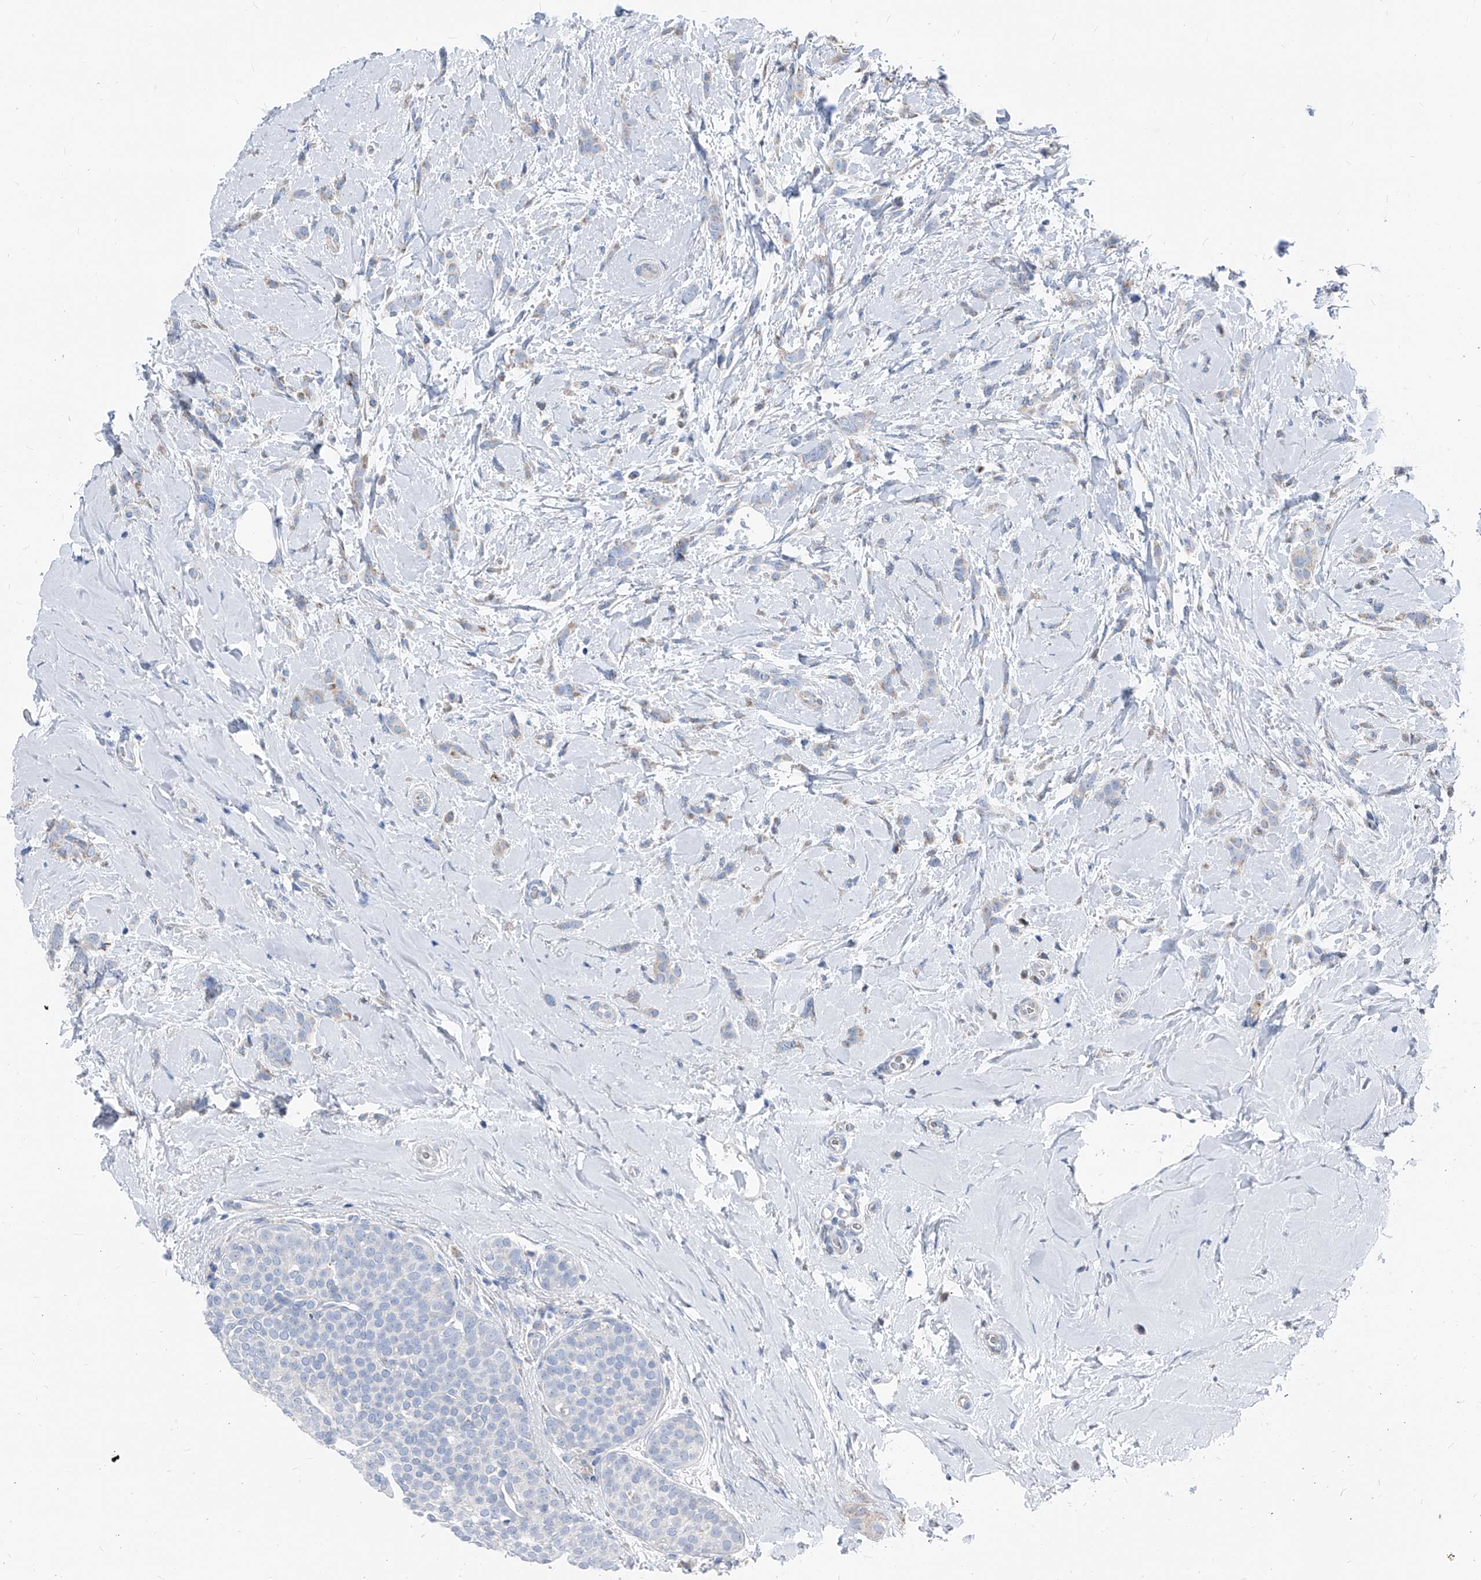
{"staining": {"intensity": "weak", "quantity": "<25%", "location": "cytoplasmic/membranous"}, "tissue": "breast cancer", "cell_type": "Tumor cells", "image_type": "cancer", "snomed": [{"axis": "morphology", "description": "Lobular carcinoma, in situ"}, {"axis": "morphology", "description": "Lobular carcinoma"}, {"axis": "topography", "description": "Breast"}], "caption": "Protein analysis of lobular carcinoma (breast) exhibits no significant staining in tumor cells. (DAB (3,3'-diaminobenzidine) immunohistochemistry (IHC) with hematoxylin counter stain).", "gene": "AGPS", "patient": {"sex": "female", "age": 41}}